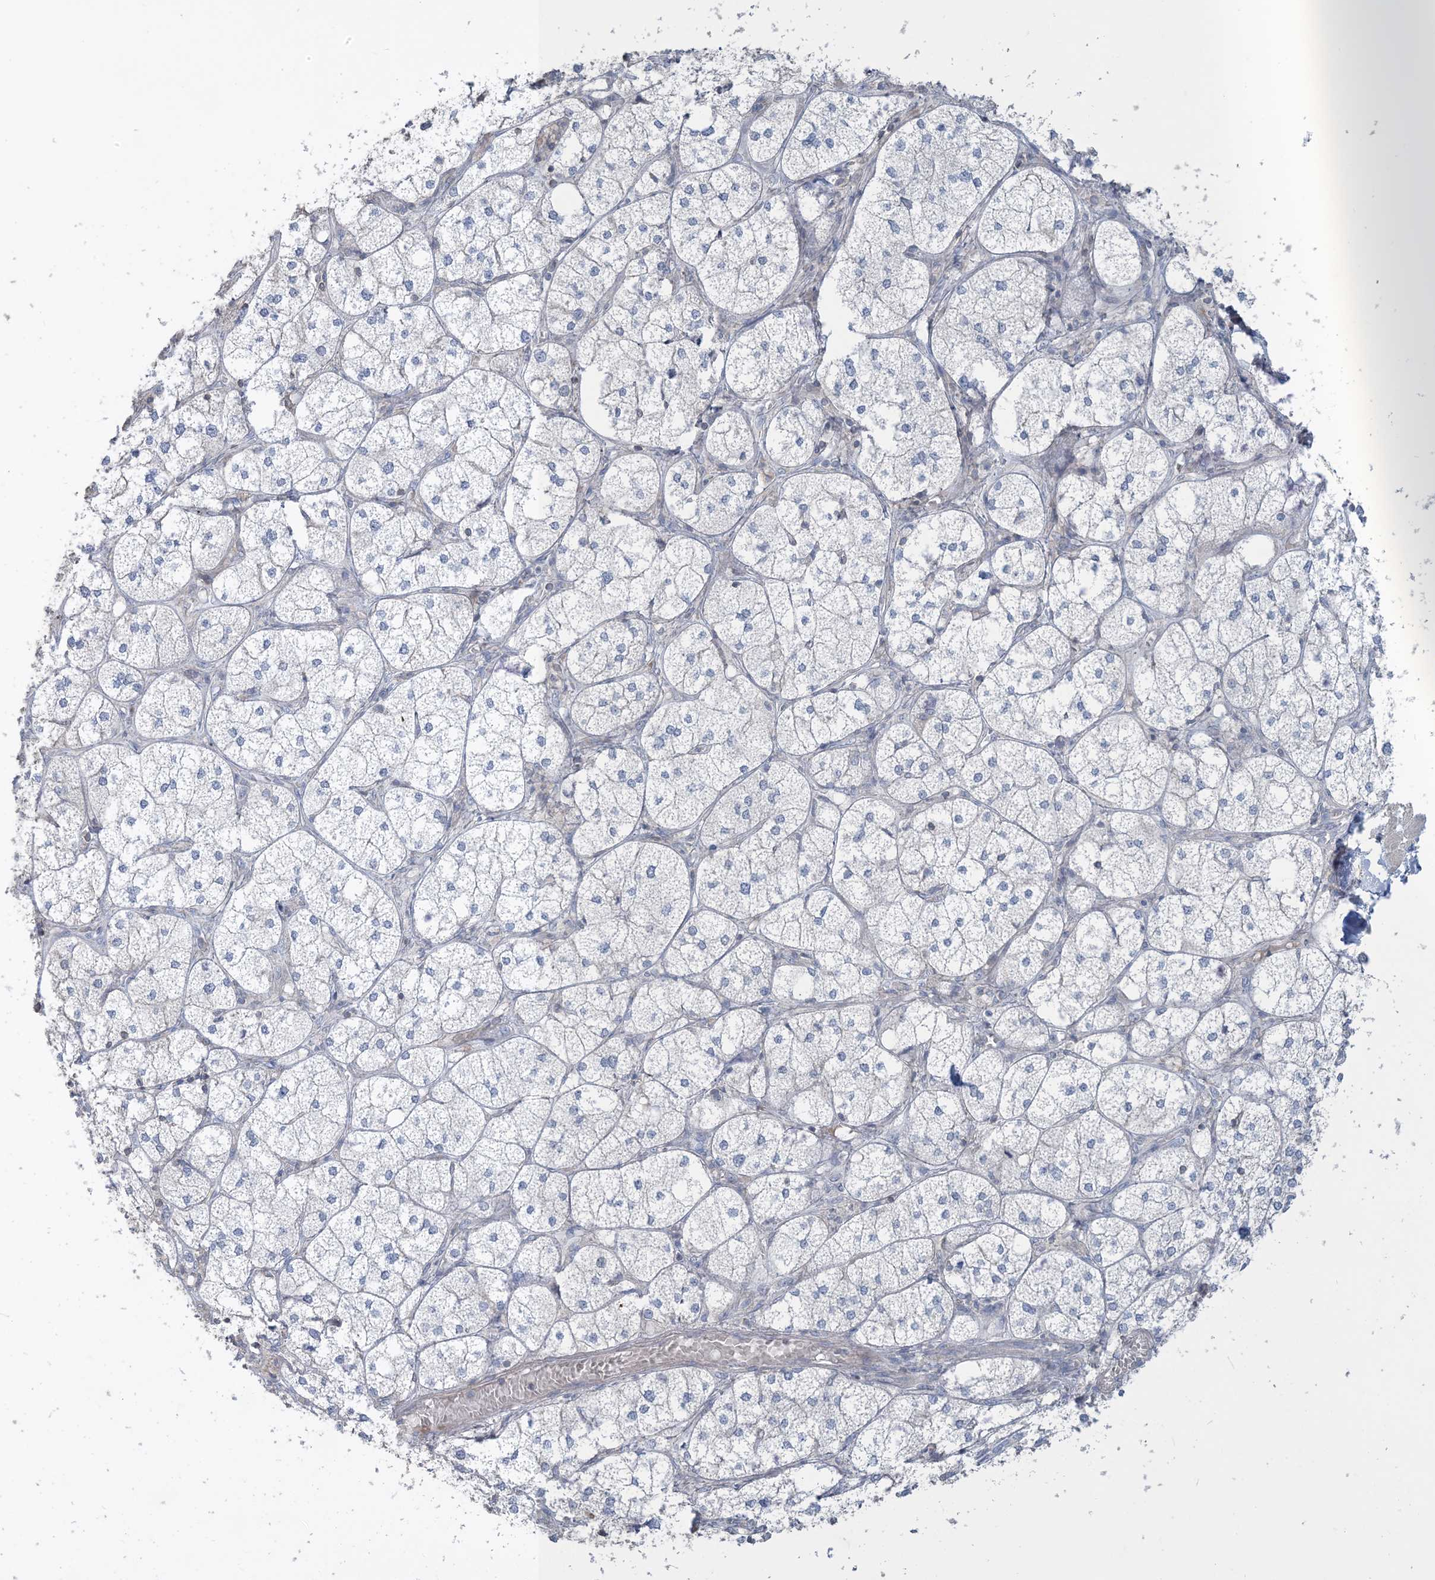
{"staining": {"intensity": "negative", "quantity": "none", "location": "none"}, "tissue": "adrenal gland", "cell_type": "Glandular cells", "image_type": "normal", "snomed": [{"axis": "morphology", "description": "Normal tissue, NOS"}, {"axis": "topography", "description": "Adrenal gland"}], "caption": "Glandular cells are negative for brown protein staining in normal adrenal gland. The staining is performed using DAB brown chromogen with nuclei counter-stained in using hematoxylin.", "gene": "NPHS2", "patient": {"sex": "female", "age": 61}}